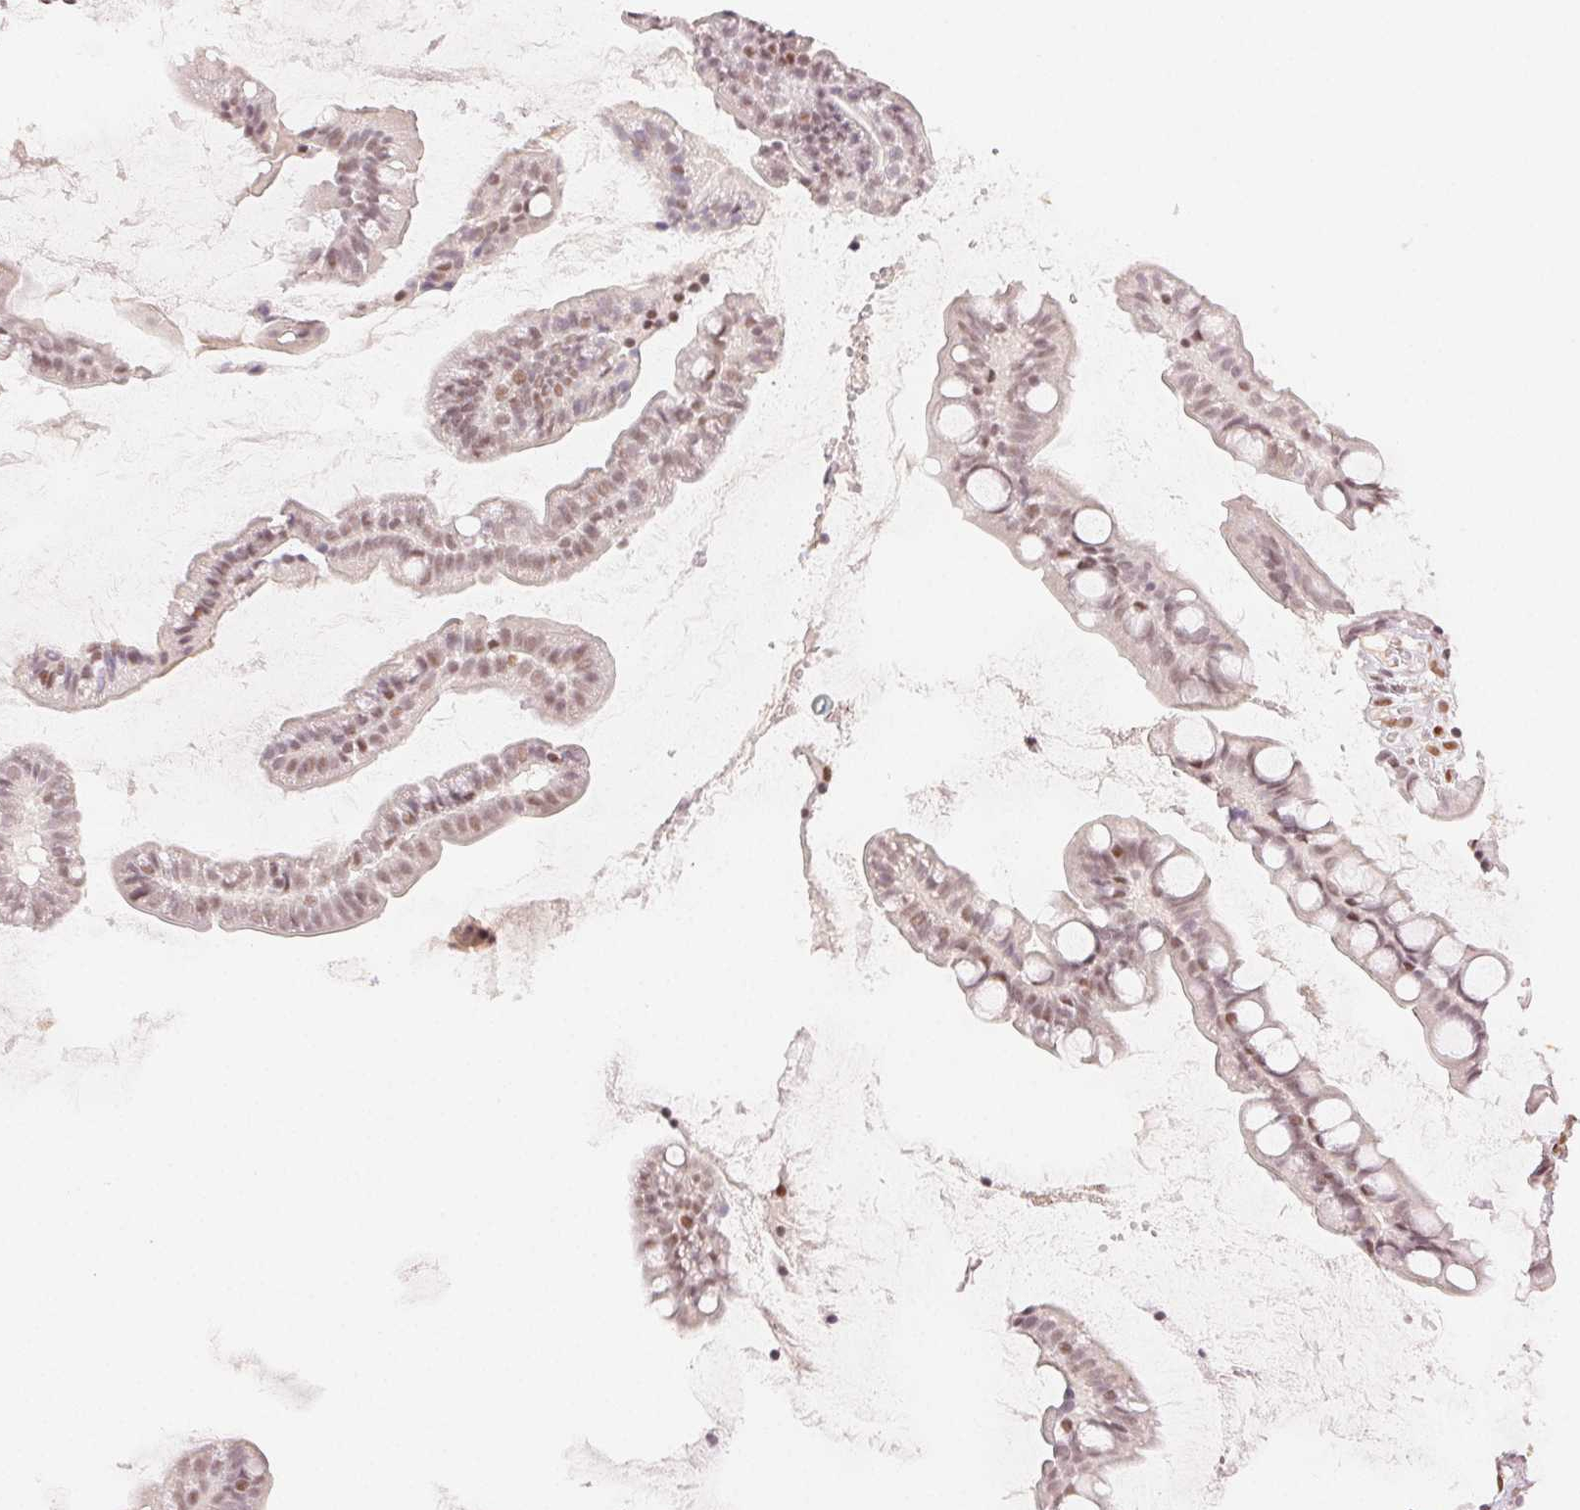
{"staining": {"intensity": "moderate", "quantity": "25%-75%", "location": "nuclear"}, "tissue": "small intestine", "cell_type": "Glandular cells", "image_type": "normal", "snomed": [{"axis": "morphology", "description": "Normal tissue, NOS"}, {"axis": "topography", "description": "Small intestine"}], "caption": "About 25%-75% of glandular cells in normal small intestine show moderate nuclear protein staining as visualized by brown immunohistochemical staining.", "gene": "H2AZ1", "patient": {"sex": "male", "age": 70}}